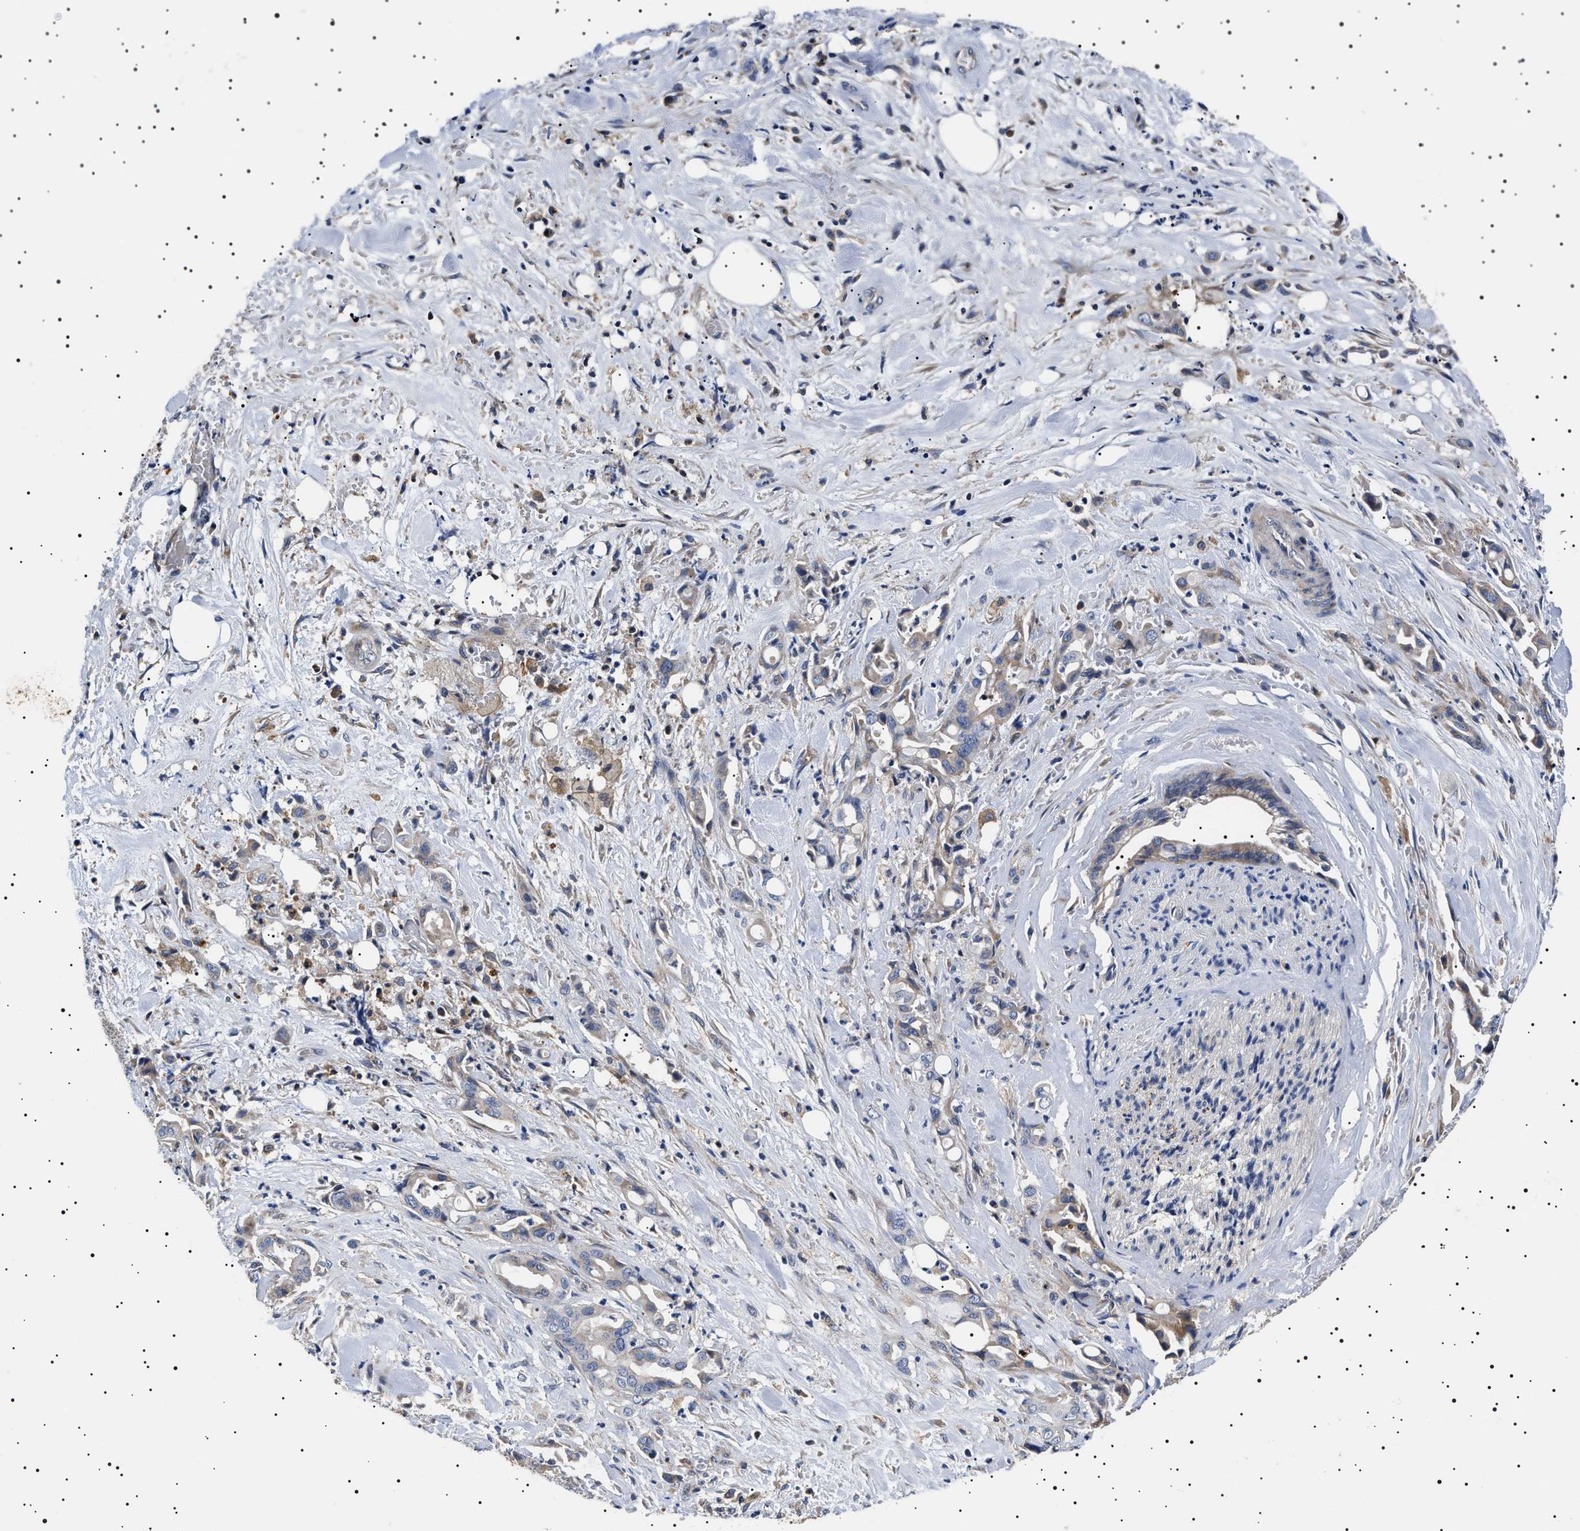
{"staining": {"intensity": "weak", "quantity": "<25%", "location": "cytoplasmic/membranous"}, "tissue": "liver cancer", "cell_type": "Tumor cells", "image_type": "cancer", "snomed": [{"axis": "morphology", "description": "Cholangiocarcinoma"}, {"axis": "topography", "description": "Liver"}], "caption": "This is an immunohistochemistry (IHC) micrograph of liver cancer. There is no staining in tumor cells.", "gene": "SLC4A7", "patient": {"sex": "female", "age": 68}}